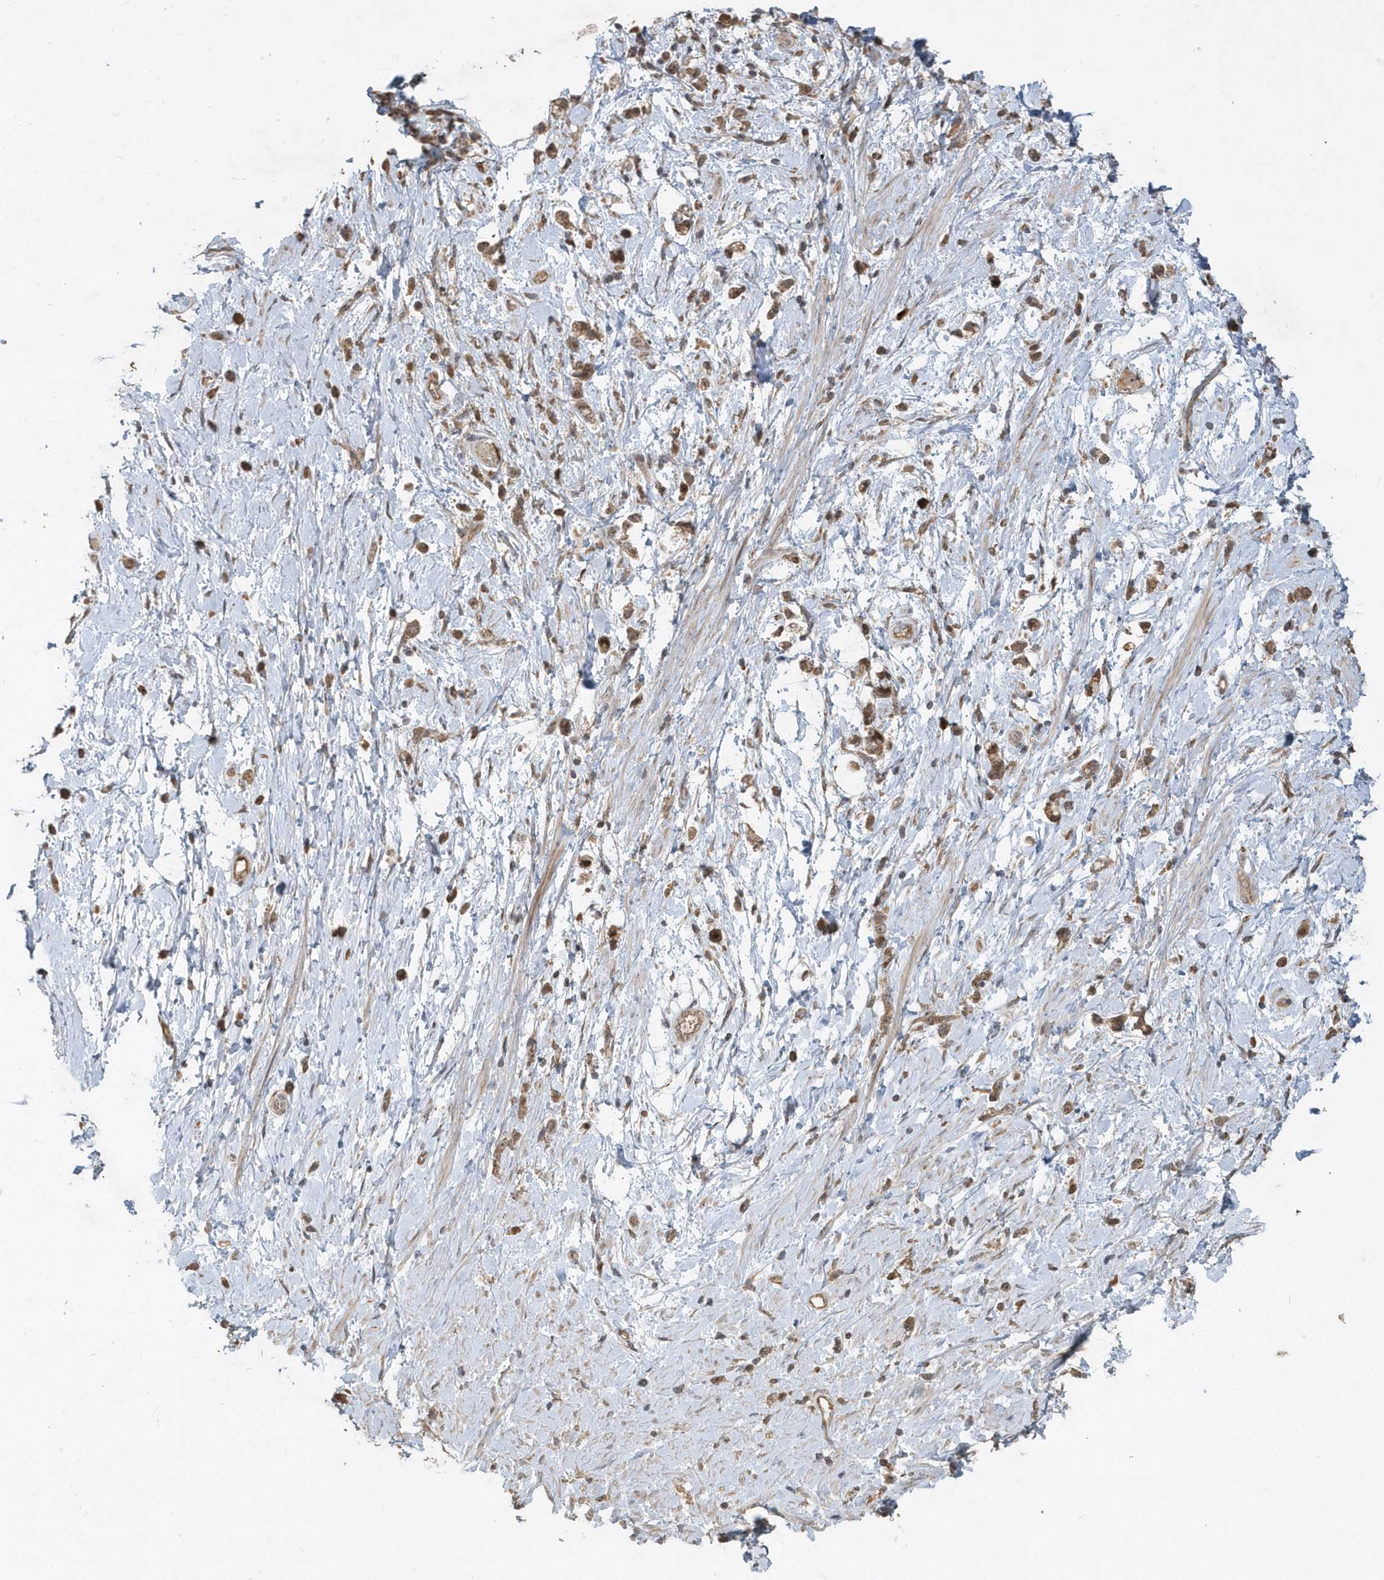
{"staining": {"intensity": "moderate", "quantity": ">75%", "location": "cytoplasmic/membranous"}, "tissue": "stomach cancer", "cell_type": "Tumor cells", "image_type": "cancer", "snomed": [{"axis": "morphology", "description": "Adenocarcinoma, NOS"}, {"axis": "topography", "description": "Stomach"}], "caption": "Stomach cancer was stained to show a protein in brown. There is medium levels of moderate cytoplasmic/membranous expression in approximately >75% of tumor cells.", "gene": "TRAIP", "patient": {"sex": "female", "age": 60}}